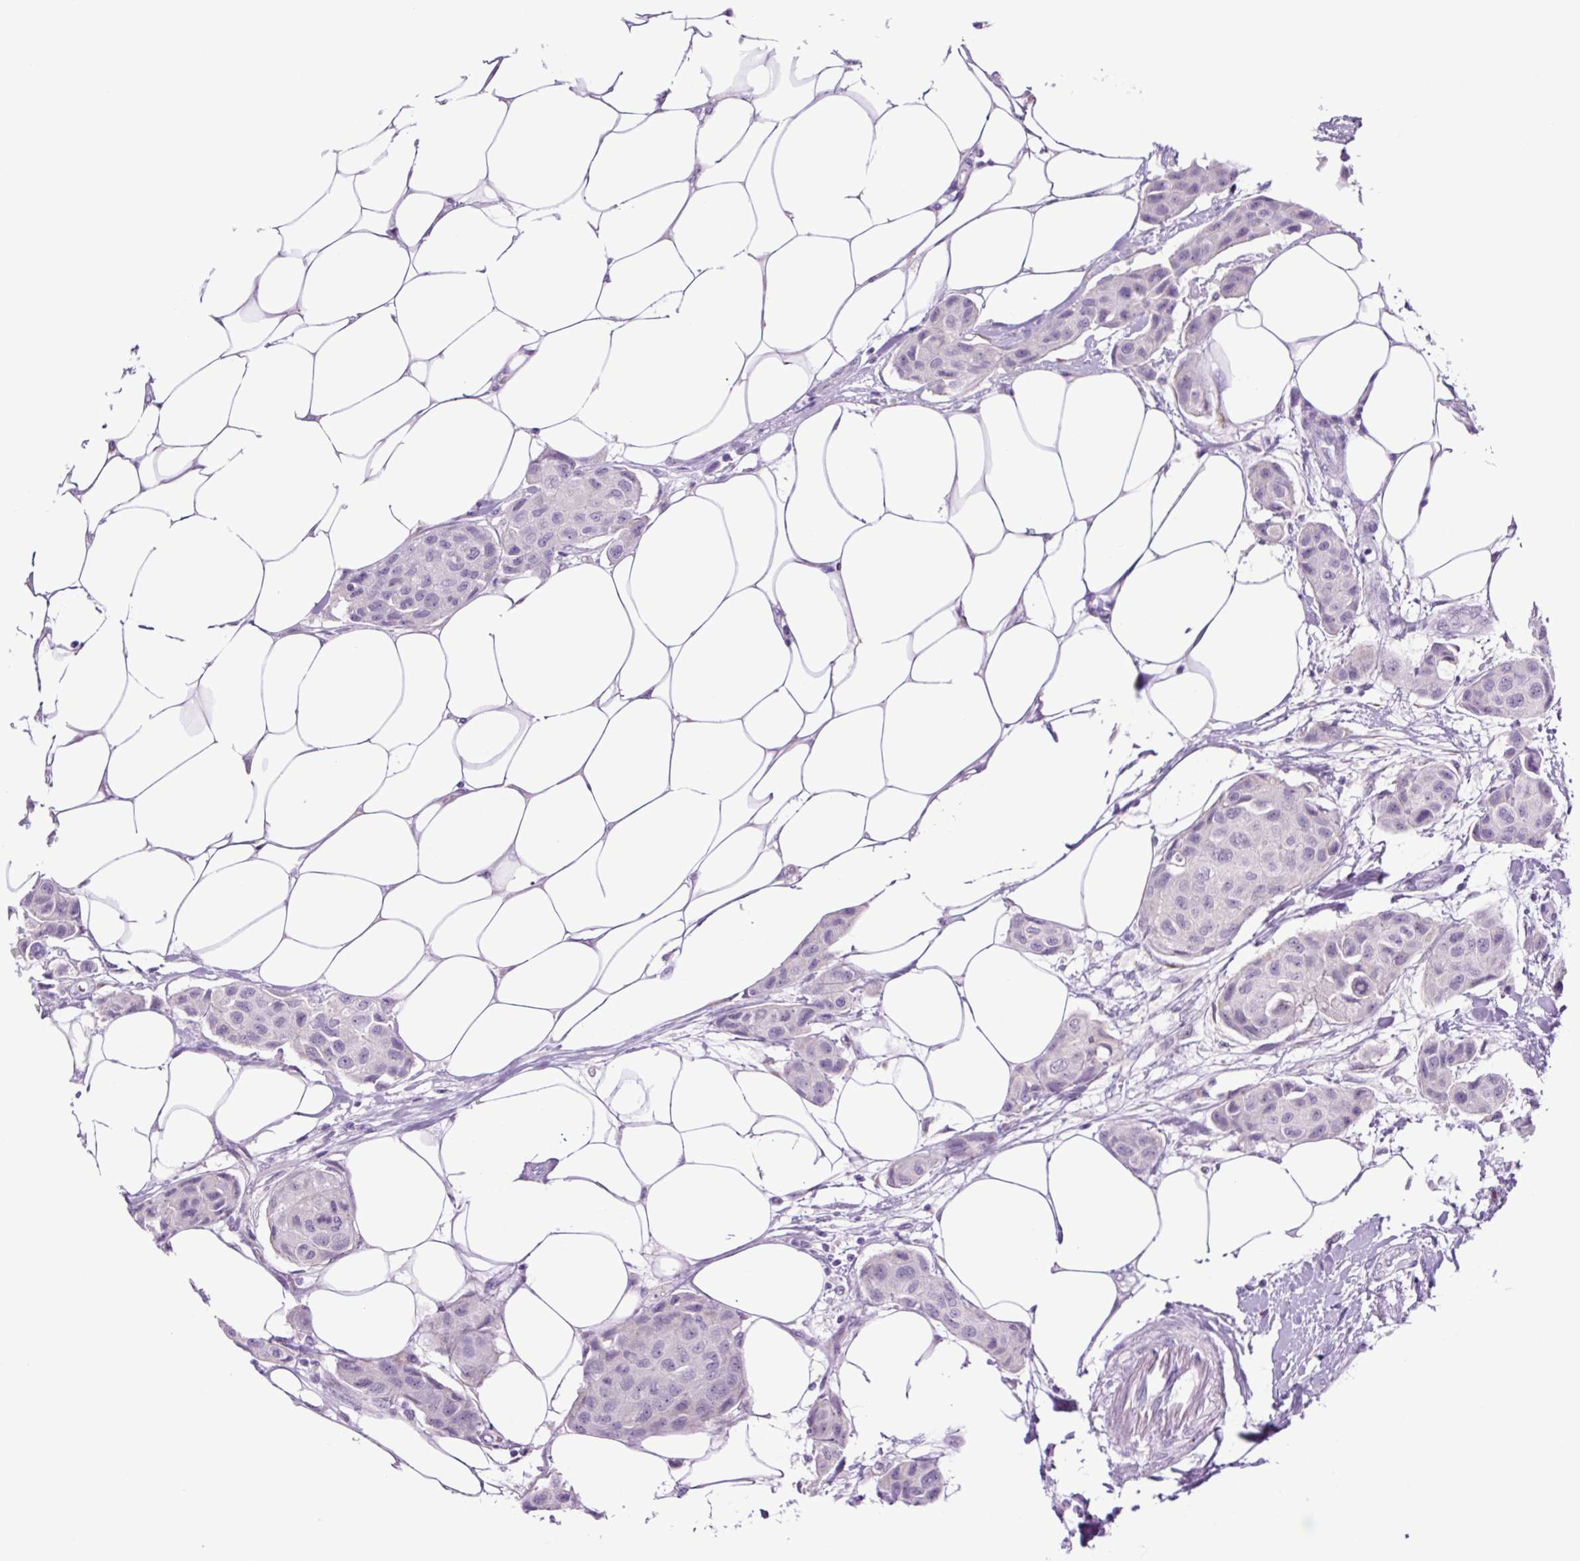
{"staining": {"intensity": "negative", "quantity": "none", "location": "none"}, "tissue": "breast cancer", "cell_type": "Tumor cells", "image_type": "cancer", "snomed": [{"axis": "morphology", "description": "Duct carcinoma"}, {"axis": "topography", "description": "Breast"}, {"axis": "topography", "description": "Lymph node"}], "caption": "Micrograph shows no protein staining in tumor cells of intraductal carcinoma (breast) tissue.", "gene": "MFSD3", "patient": {"sex": "female", "age": 80}}